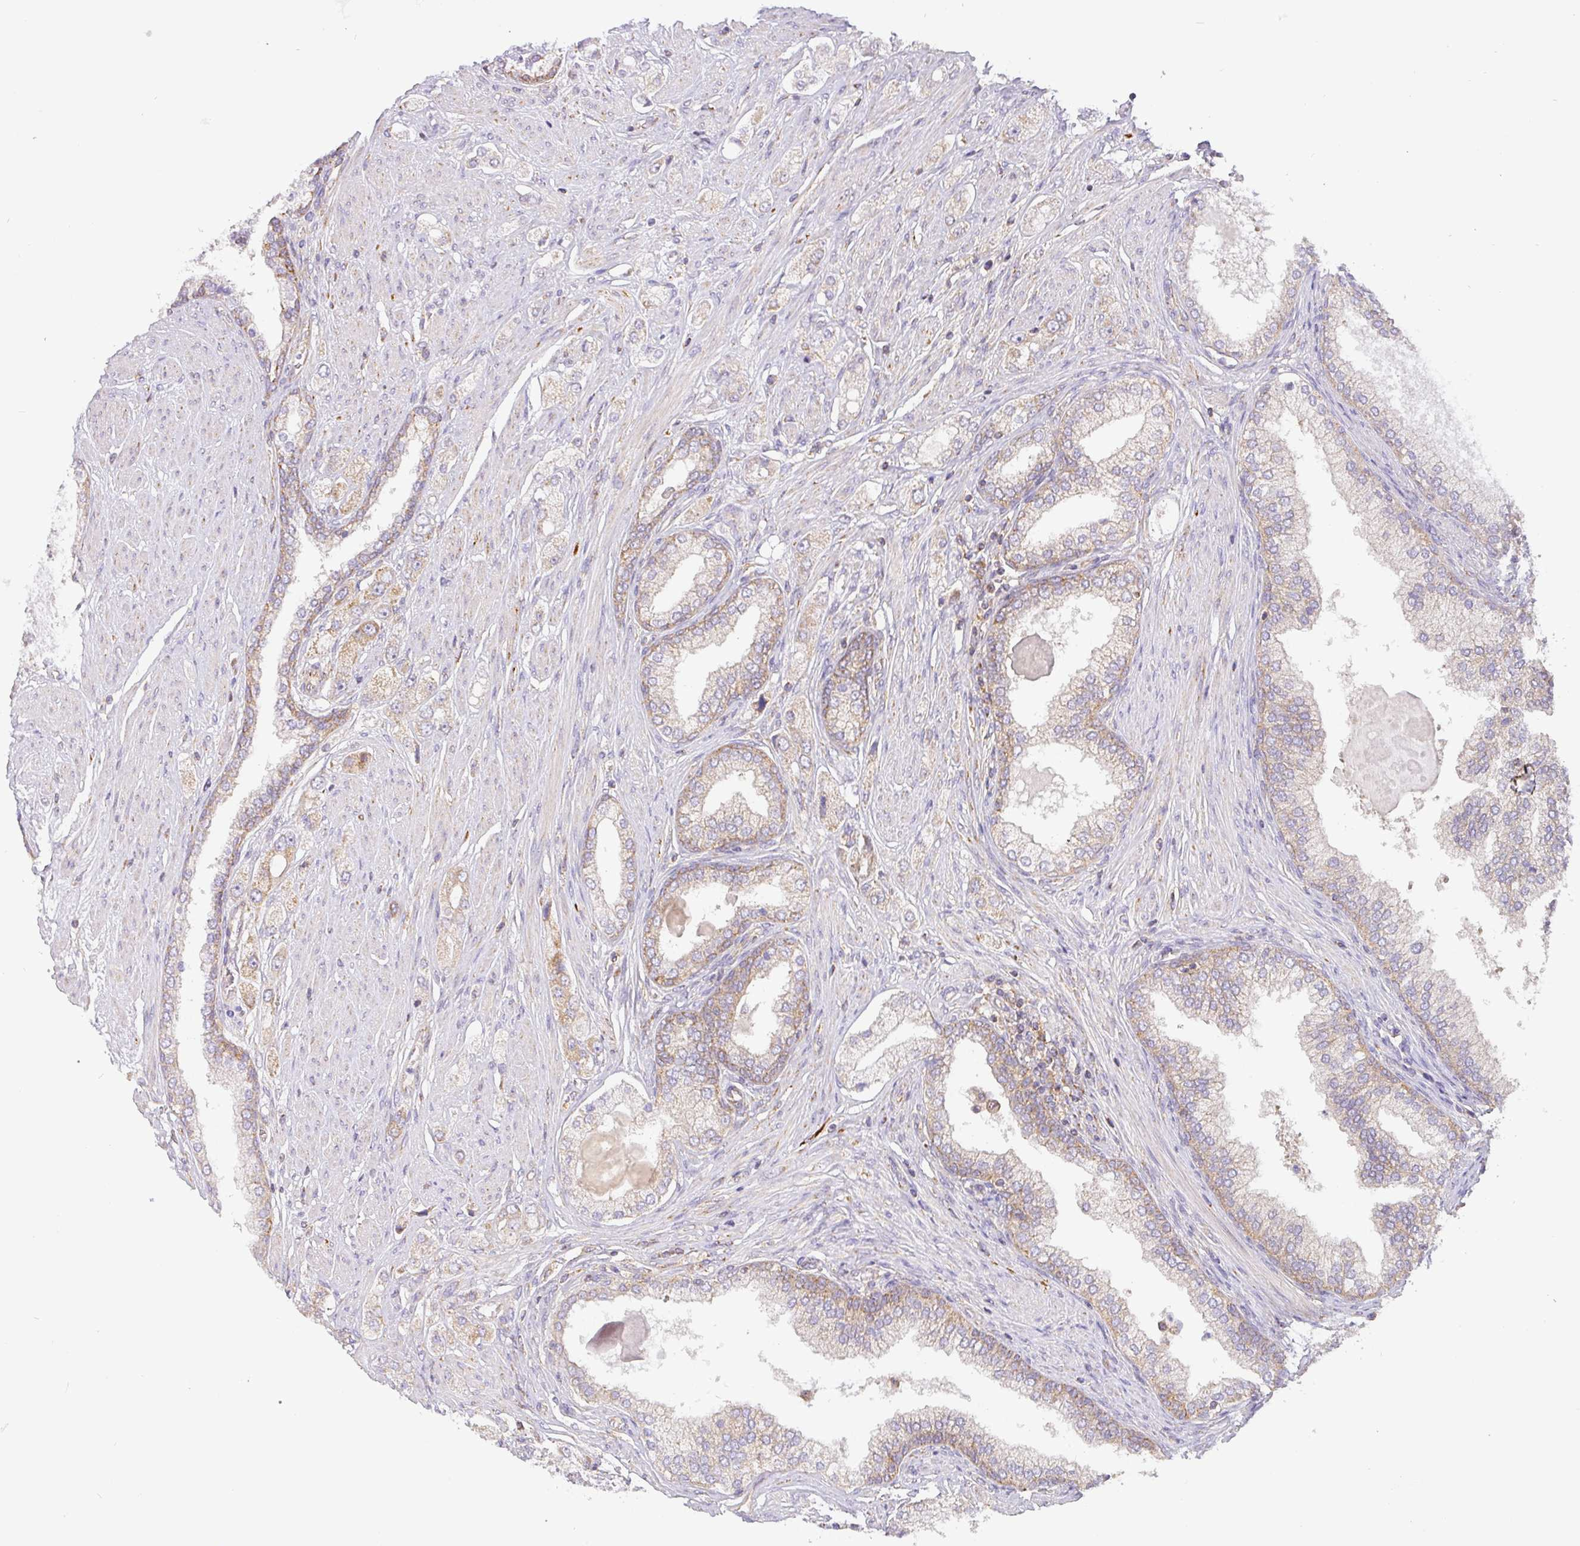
{"staining": {"intensity": "weak", "quantity": "25%-75%", "location": "cytoplasmic/membranous"}, "tissue": "prostate cancer", "cell_type": "Tumor cells", "image_type": "cancer", "snomed": [{"axis": "morphology", "description": "Adenocarcinoma, High grade"}, {"axis": "topography", "description": "Prostate"}], "caption": "The photomicrograph demonstrates immunohistochemical staining of prostate cancer. There is weak cytoplasmic/membranous expression is present in about 25%-75% of tumor cells.", "gene": "ZNF211", "patient": {"sex": "male", "age": 68}}